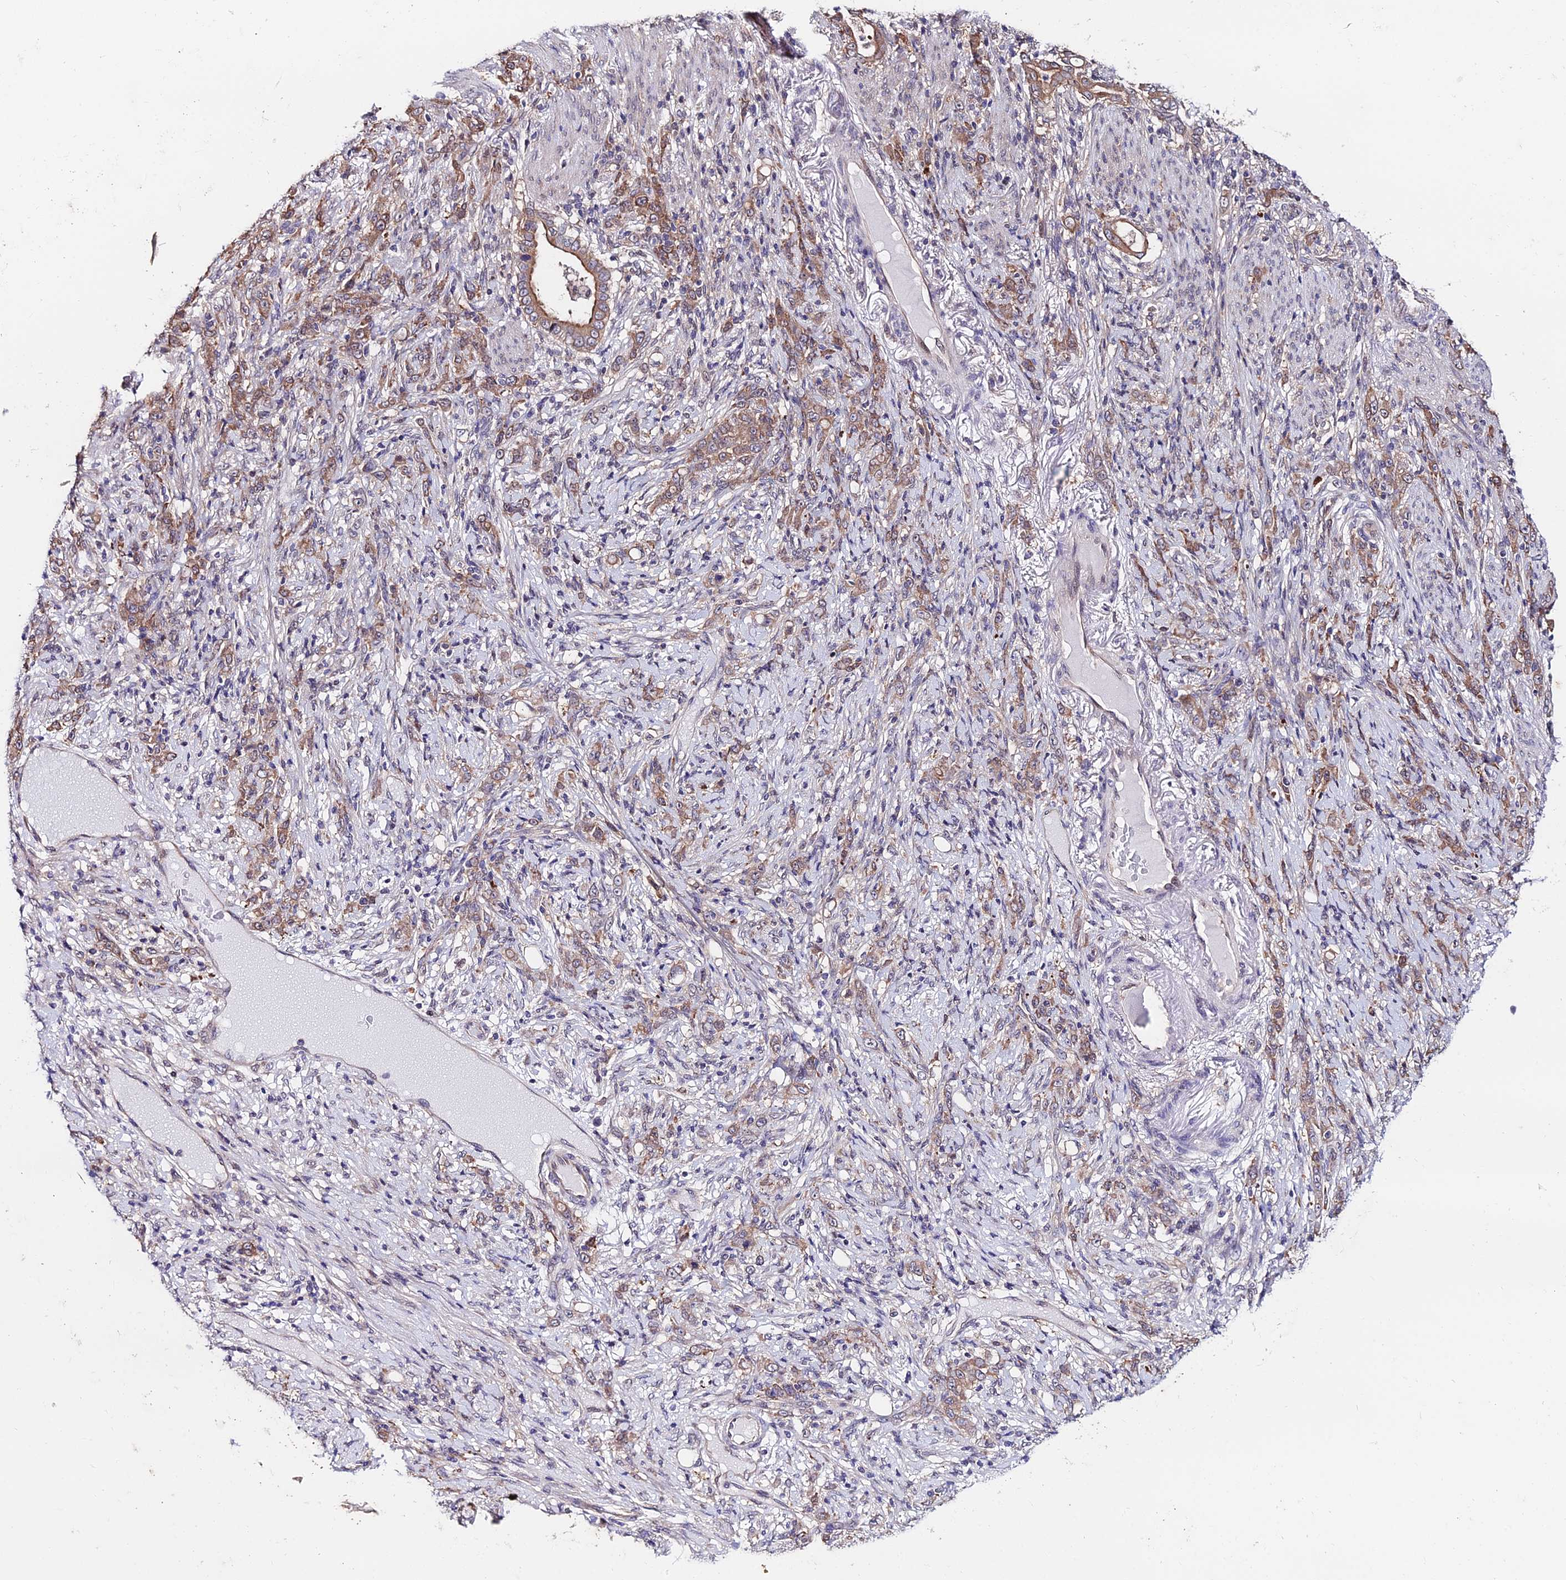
{"staining": {"intensity": "moderate", "quantity": ">75%", "location": "cytoplasmic/membranous"}, "tissue": "stomach cancer", "cell_type": "Tumor cells", "image_type": "cancer", "snomed": [{"axis": "morphology", "description": "Normal tissue, NOS"}, {"axis": "morphology", "description": "Adenocarcinoma, NOS"}, {"axis": "topography", "description": "Stomach"}], "caption": "Human adenocarcinoma (stomach) stained with a brown dye reveals moderate cytoplasmic/membranous positive expression in about >75% of tumor cells.", "gene": "INPP4A", "patient": {"sex": "female", "age": 79}}